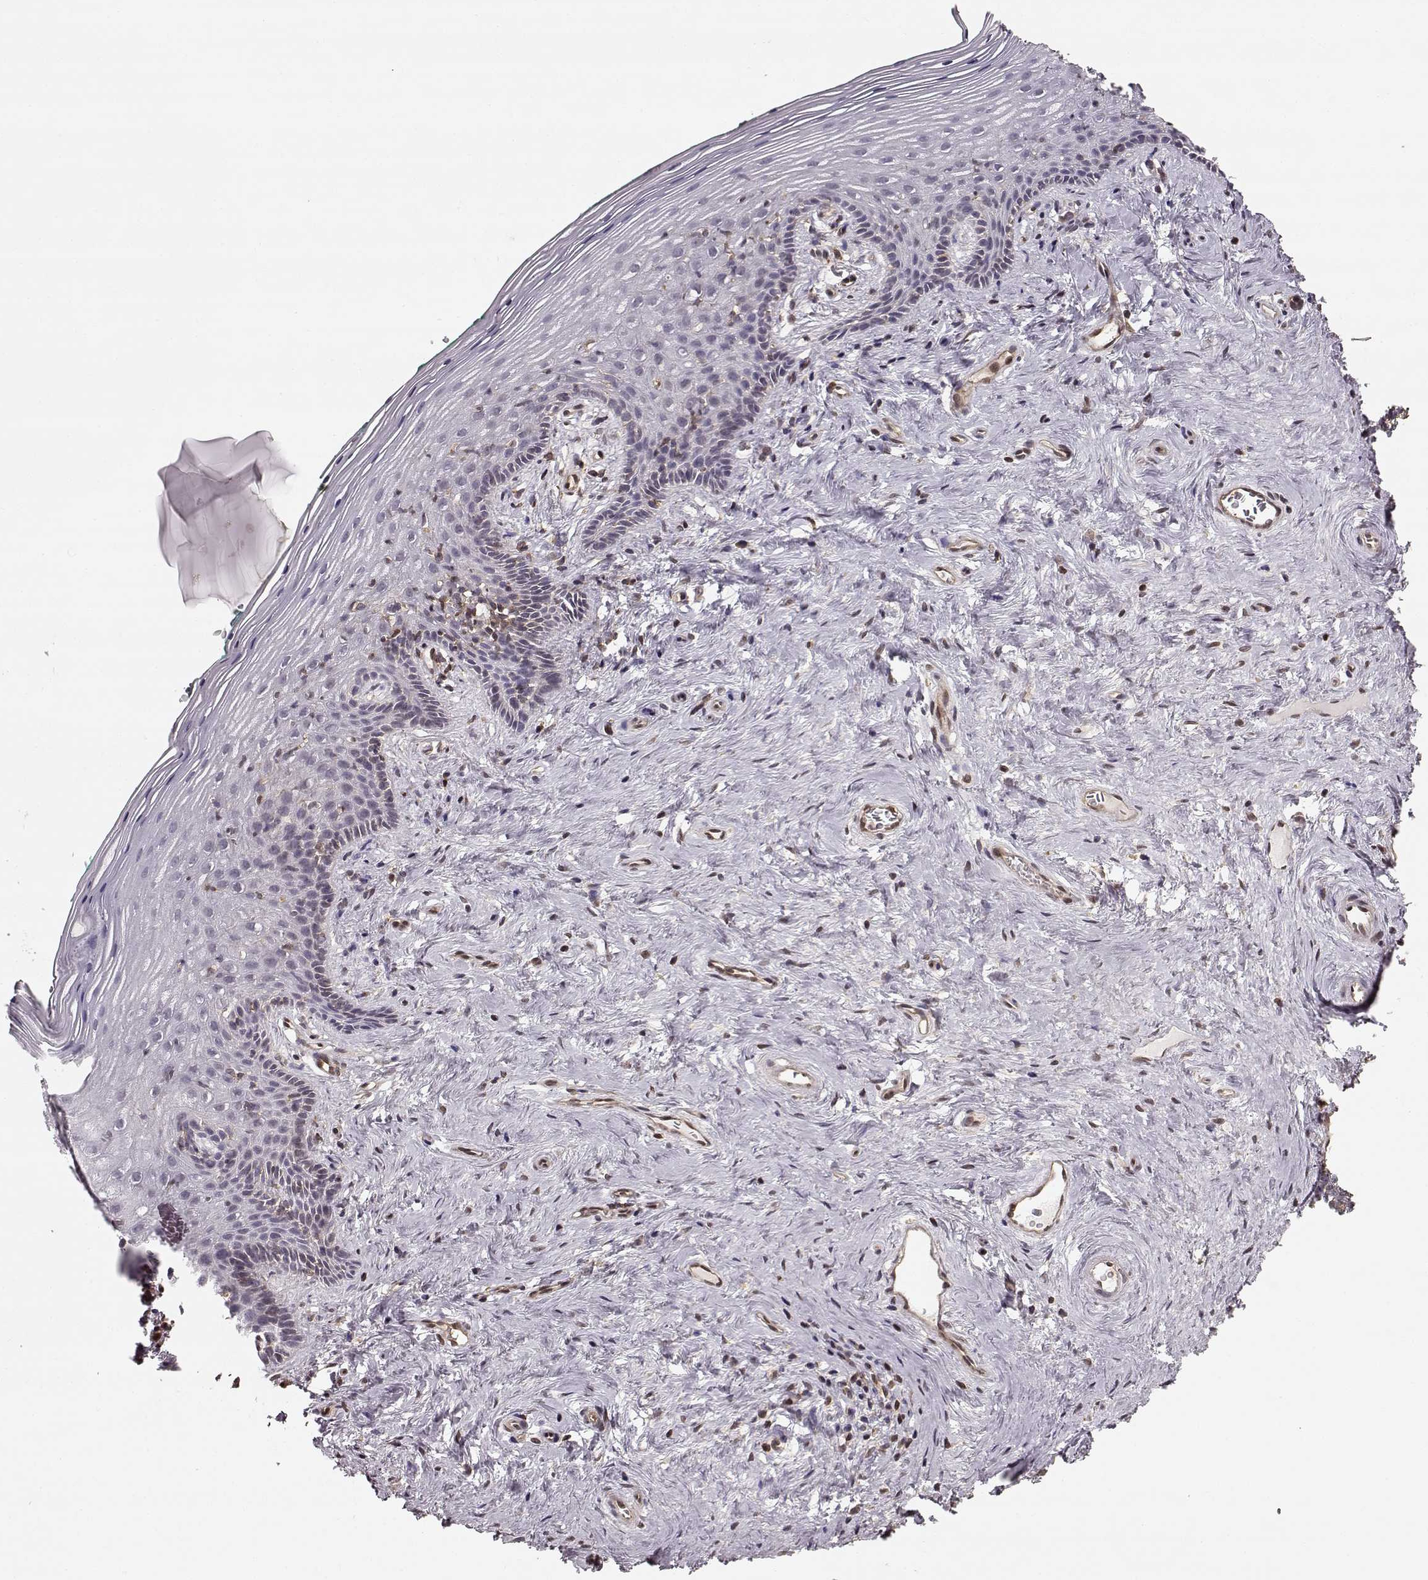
{"staining": {"intensity": "negative", "quantity": "none", "location": "none"}, "tissue": "vagina", "cell_type": "Squamous epithelial cells", "image_type": "normal", "snomed": [{"axis": "morphology", "description": "Normal tissue, NOS"}, {"axis": "topography", "description": "Vagina"}], "caption": "There is no significant staining in squamous epithelial cells of vagina. (Immunohistochemistry (ihc), brightfield microscopy, high magnification).", "gene": "MFSD1", "patient": {"sex": "female", "age": 45}}